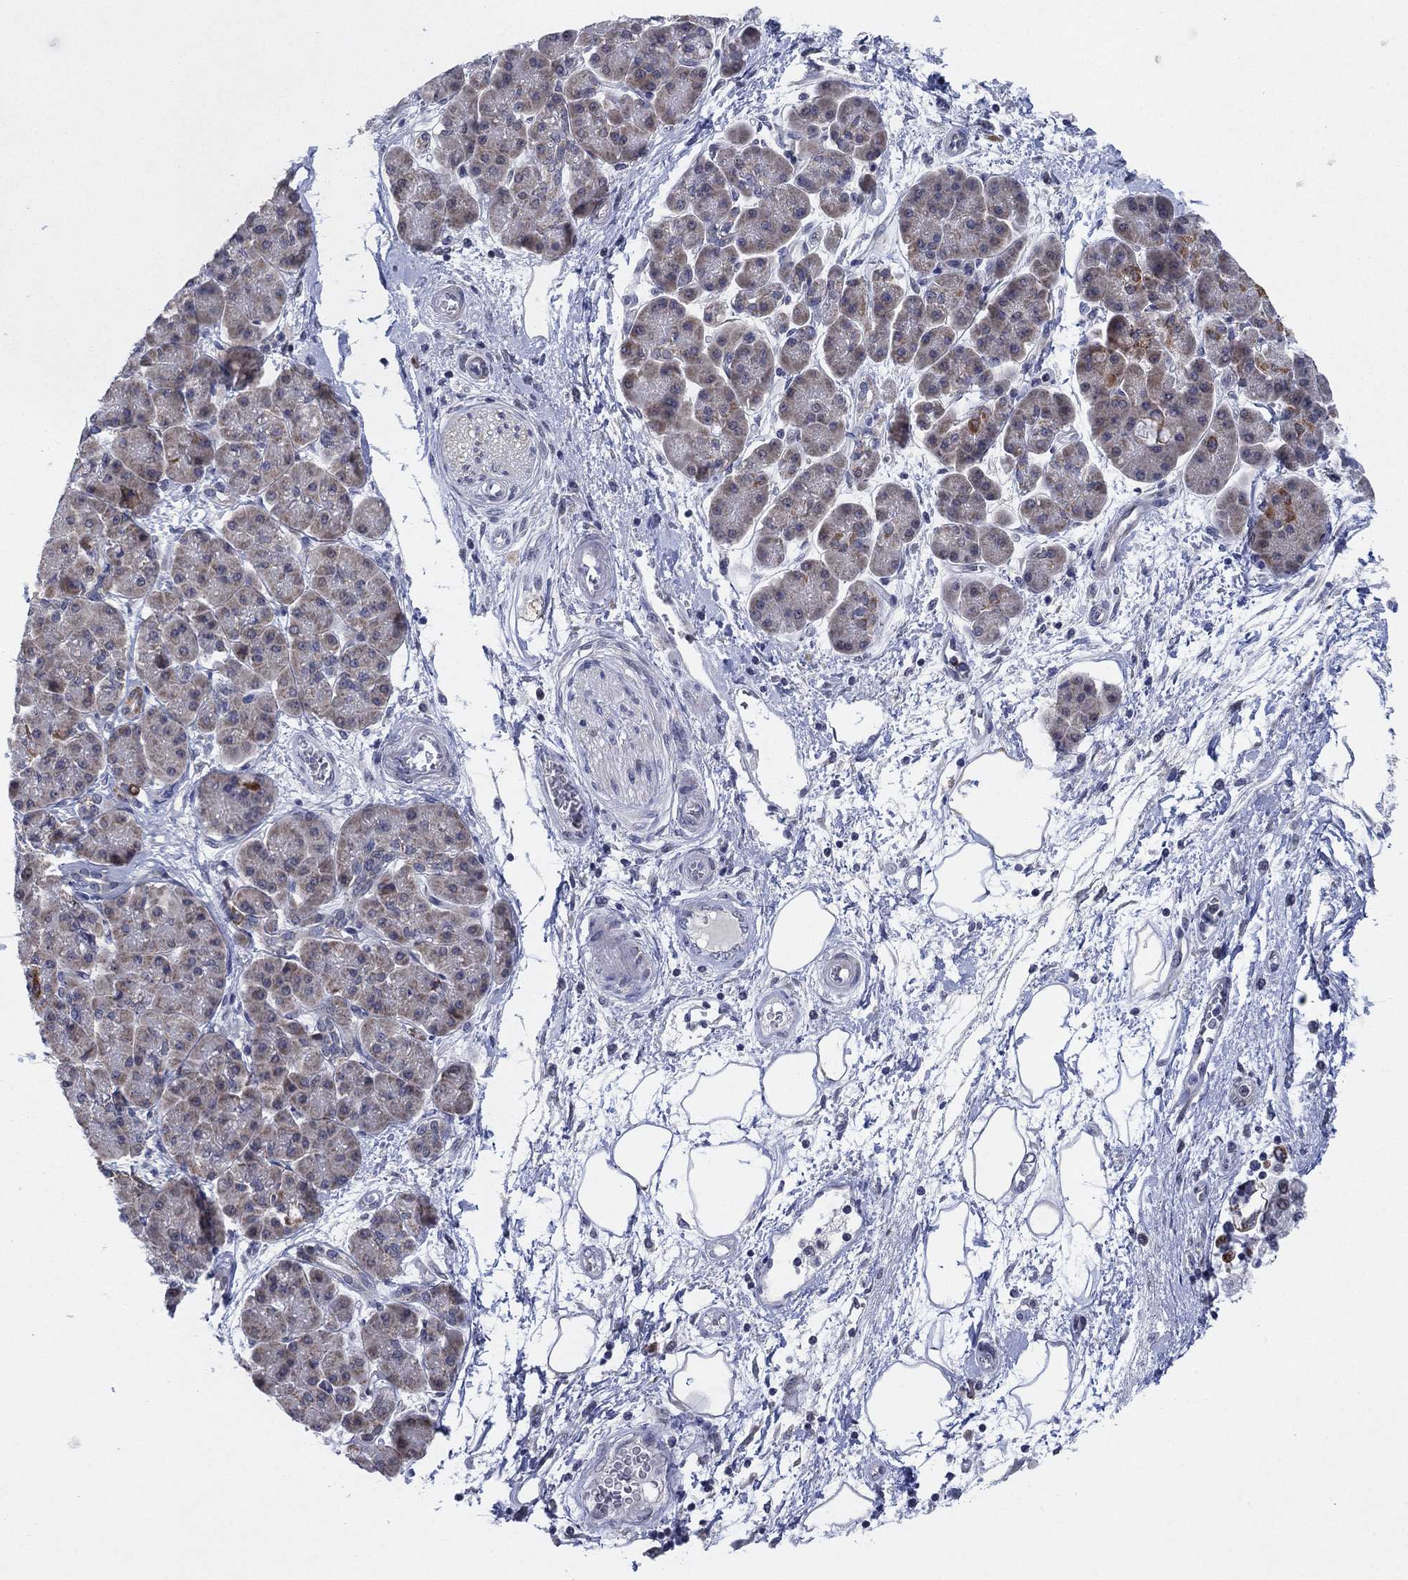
{"staining": {"intensity": "moderate", "quantity": "<25%", "location": "cytoplasmic/membranous"}, "tissue": "pancreatic cancer", "cell_type": "Tumor cells", "image_type": "cancer", "snomed": [{"axis": "morphology", "description": "Adenocarcinoma, NOS"}, {"axis": "topography", "description": "Pancreas"}], "caption": "This is a photomicrograph of immunohistochemistry staining of pancreatic cancer, which shows moderate positivity in the cytoplasmic/membranous of tumor cells.", "gene": "SDC1", "patient": {"sex": "female", "age": 73}}